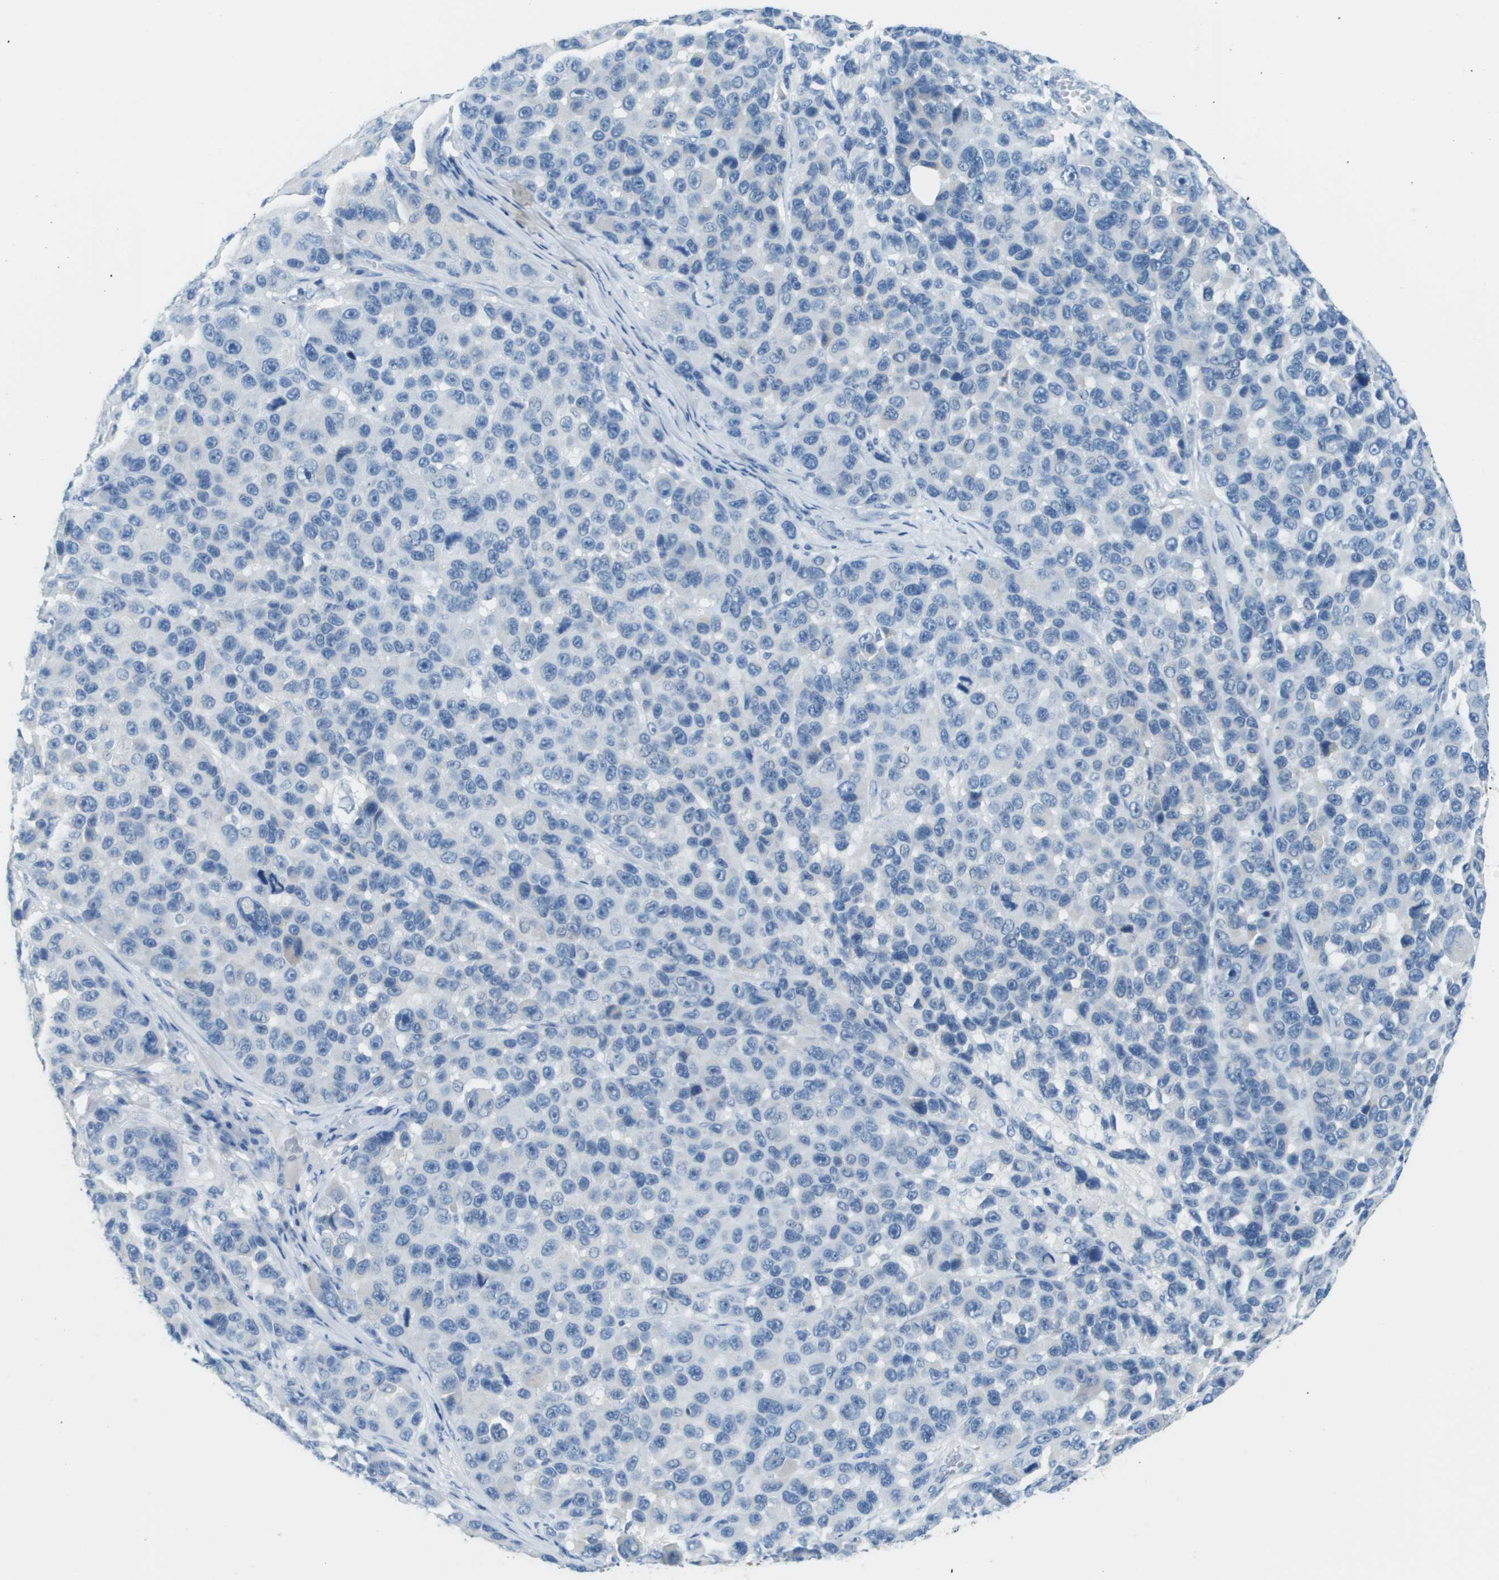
{"staining": {"intensity": "negative", "quantity": "none", "location": "none"}, "tissue": "melanoma", "cell_type": "Tumor cells", "image_type": "cancer", "snomed": [{"axis": "morphology", "description": "Malignant melanoma, NOS"}, {"axis": "topography", "description": "Skin"}], "caption": "DAB immunohistochemical staining of human melanoma shows no significant positivity in tumor cells.", "gene": "PTGDR2", "patient": {"sex": "male", "age": 53}}